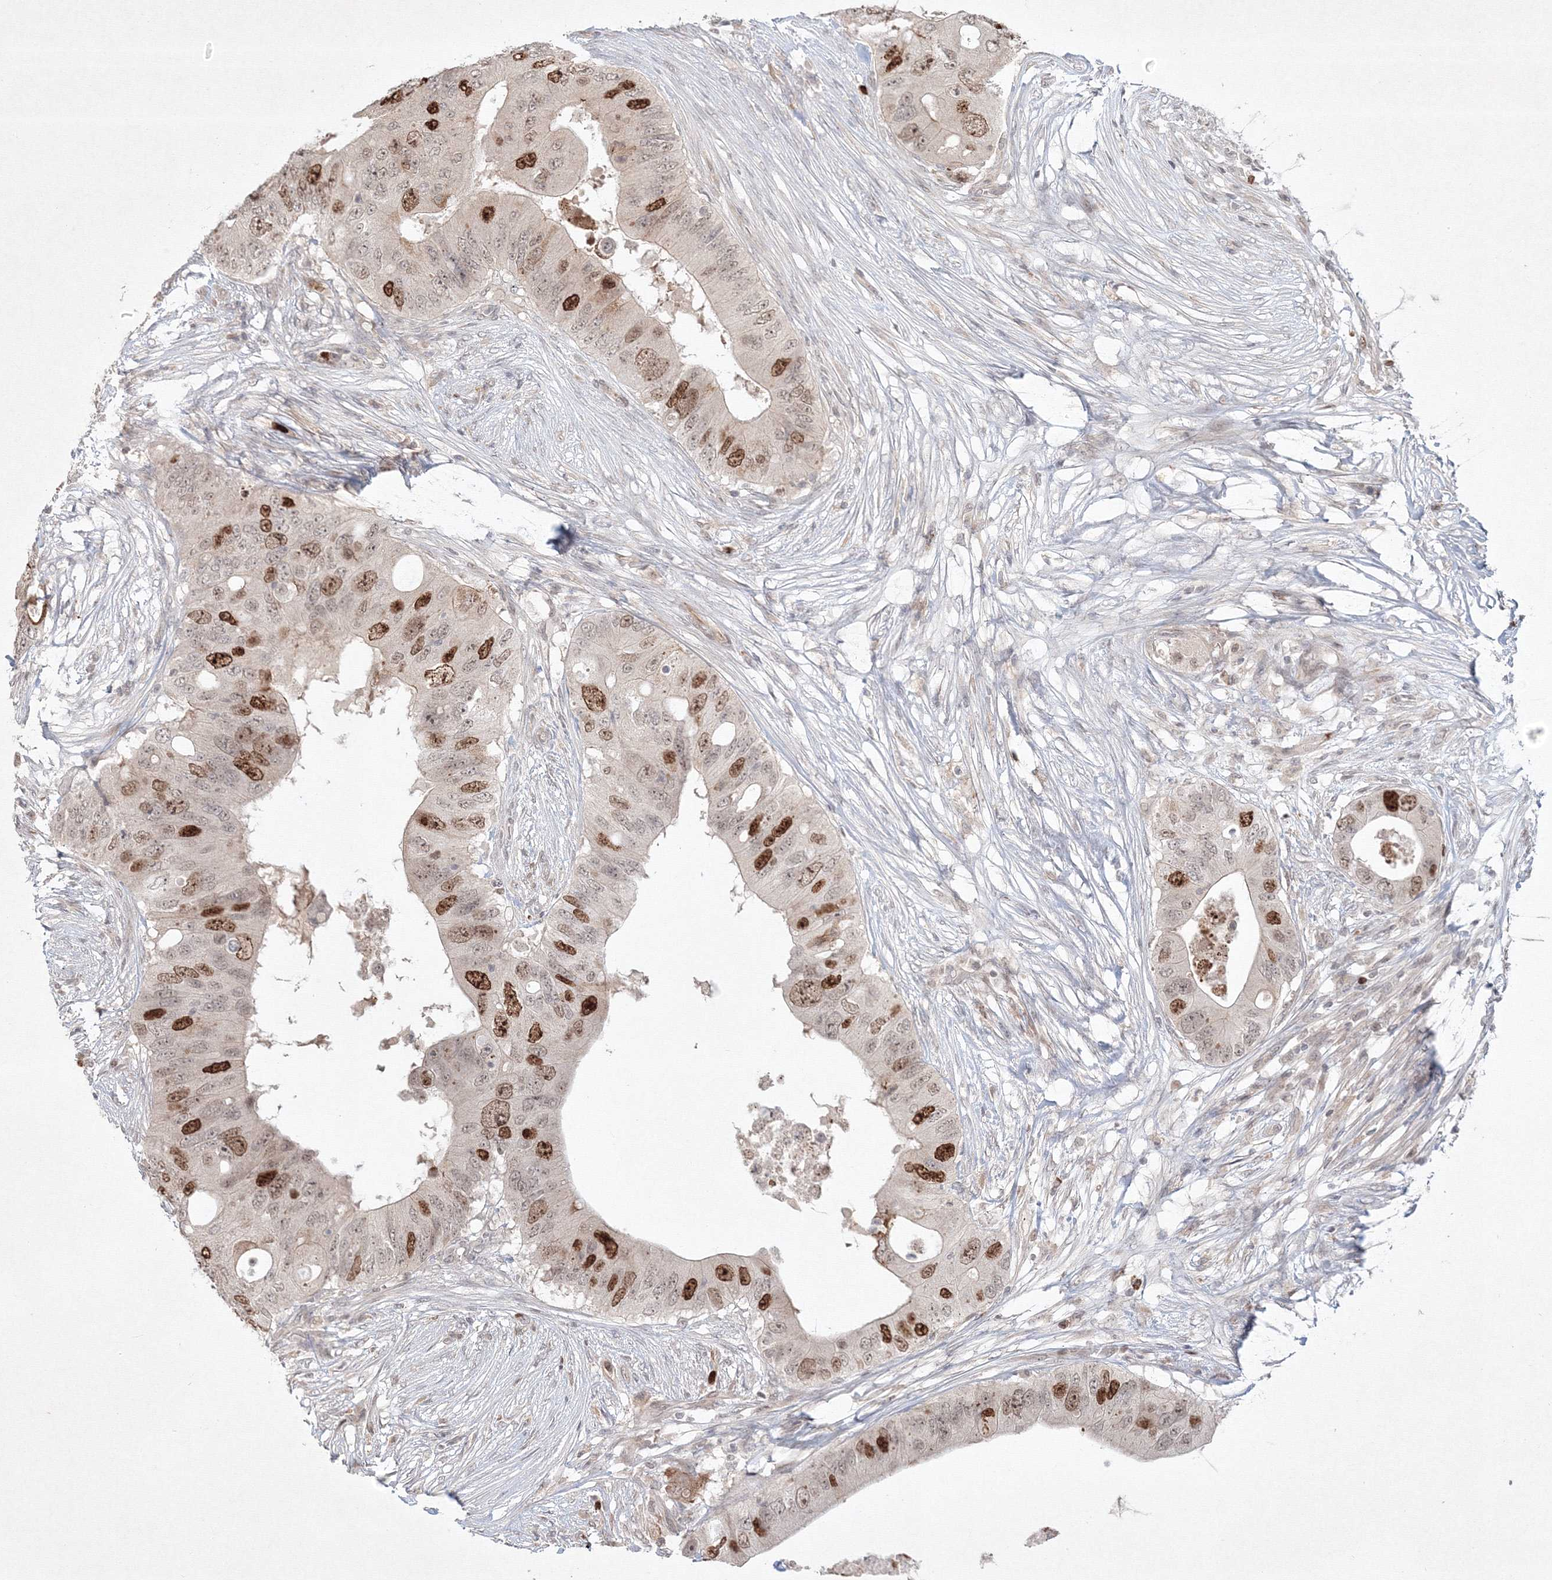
{"staining": {"intensity": "strong", "quantity": "25%-75%", "location": "nuclear"}, "tissue": "colorectal cancer", "cell_type": "Tumor cells", "image_type": "cancer", "snomed": [{"axis": "morphology", "description": "Adenocarcinoma, NOS"}, {"axis": "topography", "description": "Colon"}], "caption": "The histopathology image reveals staining of adenocarcinoma (colorectal), revealing strong nuclear protein positivity (brown color) within tumor cells.", "gene": "KIF20A", "patient": {"sex": "male", "age": 71}}